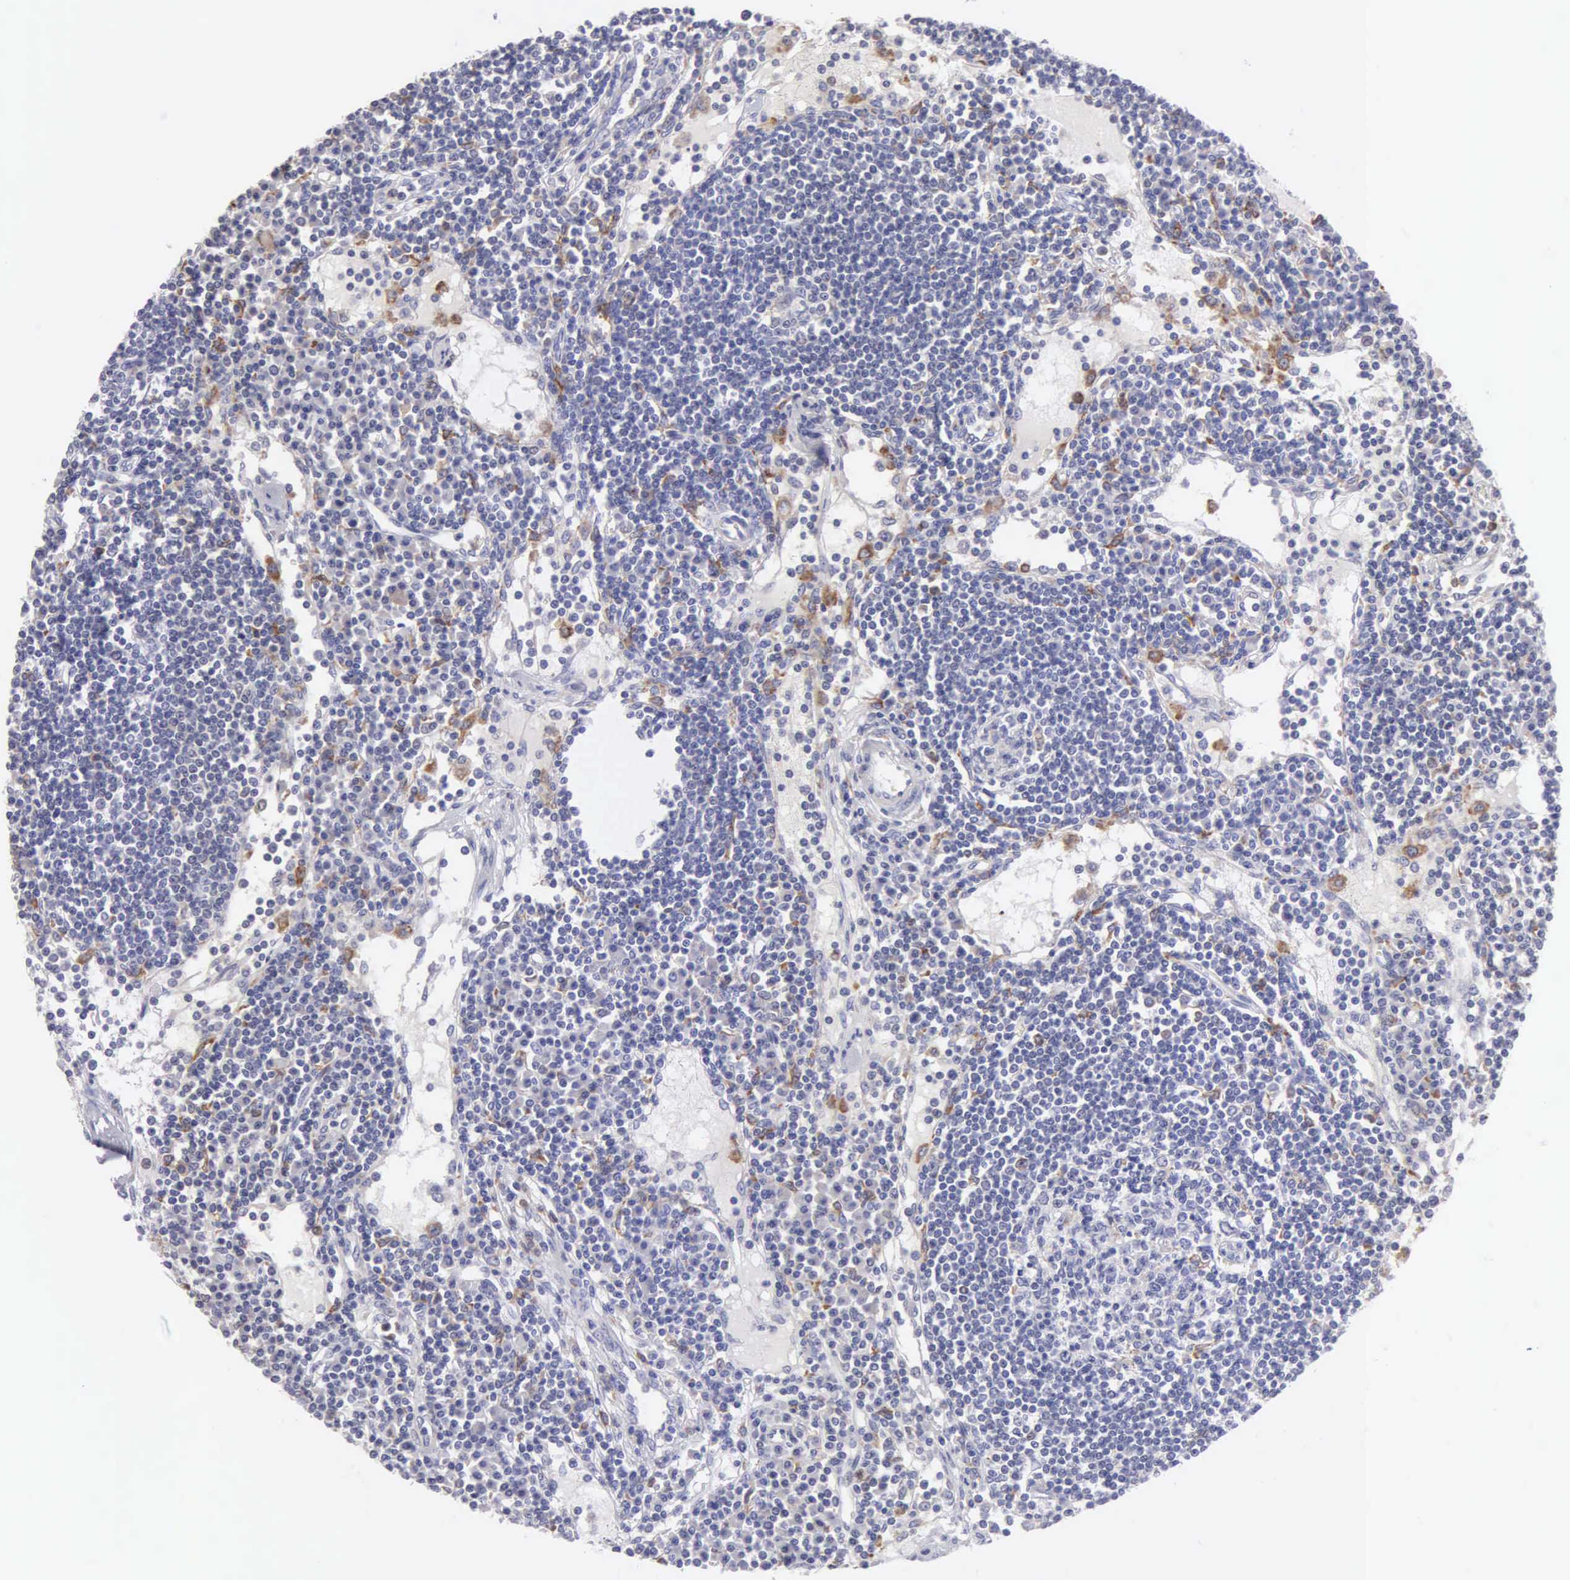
{"staining": {"intensity": "negative", "quantity": "none", "location": "none"}, "tissue": "lymph node", "cell_type": "Germinal center cells", "image_type": "normal", "snomed": [{"axis": "morphology", "description": "Normal tissue, NOS"}, {"axis": "topography", "description": "Lymph node"}], "caption": "High power microscopy histopathology image of an IHC histopathology image of normal lymph node, revealing no significant expression in germinal center cells. (Immunohistochemistry (ihc), brightfield microscopy, high magnification).", "gene": "TYRP1", "patient": {"sex": "female", "age": 62}}